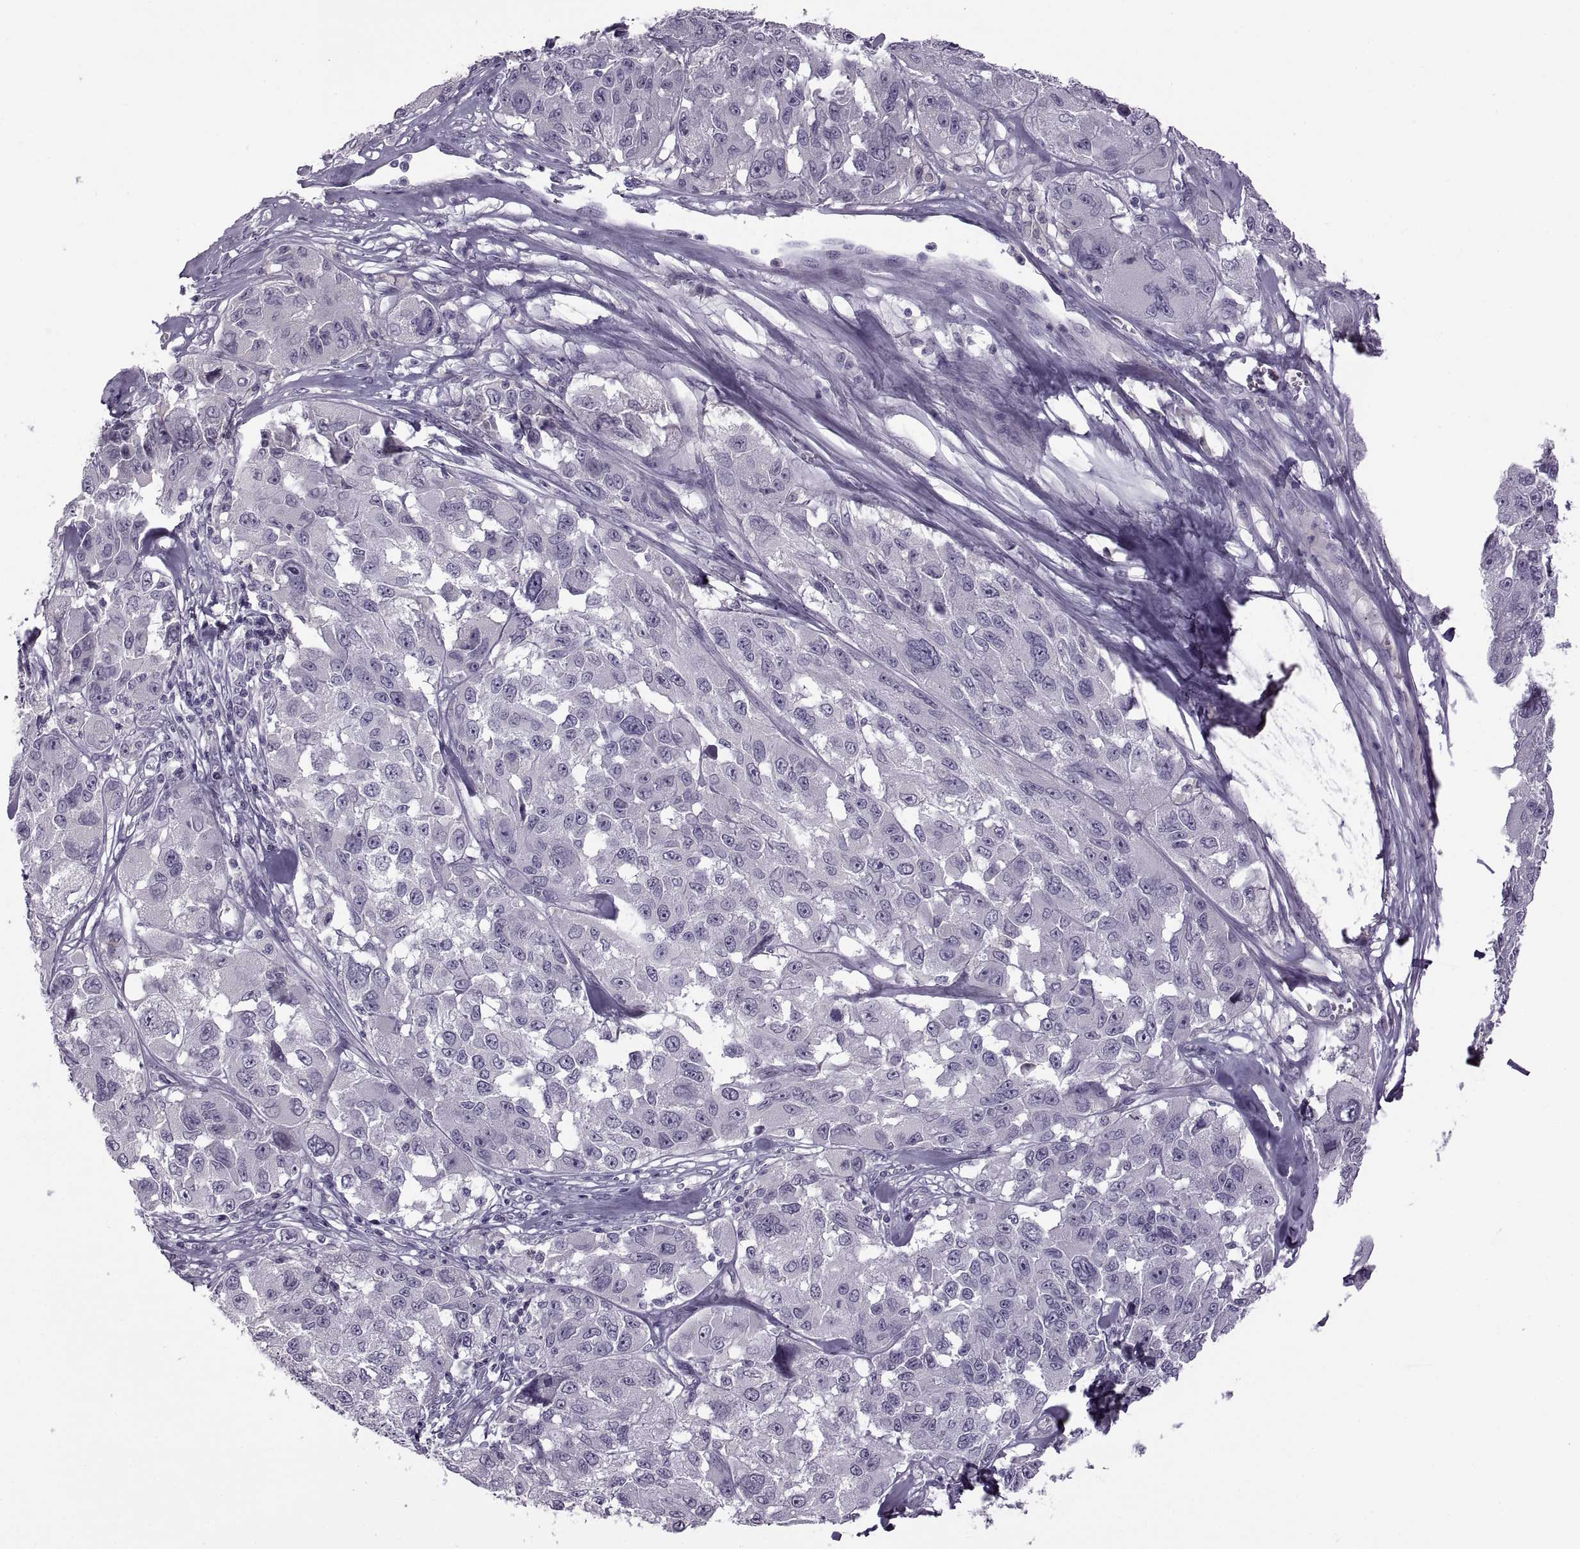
{"staining": {"intensity": "negative", "quantity": "none", "location": "none"}, "tissue": "melanoma", "cell_type": "Tumor cells", "image_type": "cancer", "snomed": [{"axis": "morphology", "description": "Malignant melanoma, NOS"}, {"axis": "topography", "description": "Skin"}], "caption": "IHC of human melanoma demonstrates no expression in tumor cells. The staining was performed using DAB (3,3'-diaminobenzidine) to visualize the protein expression in brown, while the nuclei were stained in blue with hematoxylin (Magnification: 20x).", "gene": "RSPH6A", "patient": {"sex": "female", "age": 66}}